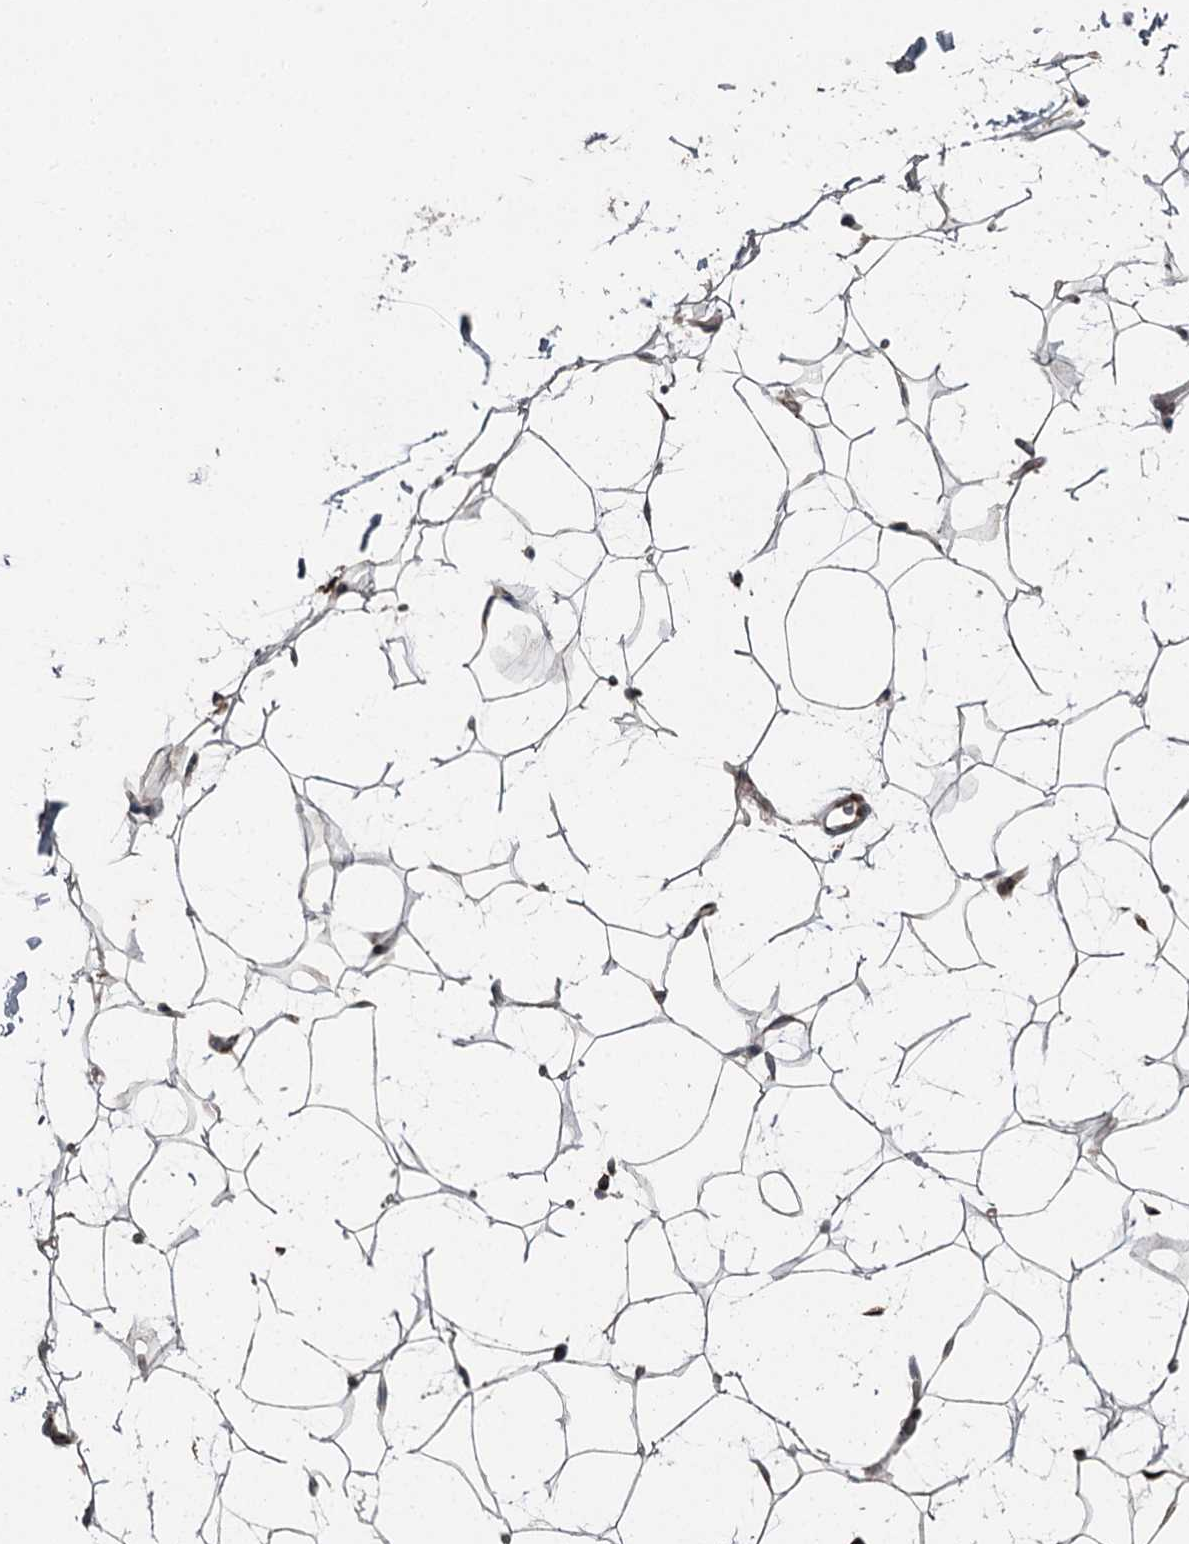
{"staining": {"intensity": "negative", "quantity": "none", "location": "none"}, "tissue": "adipose tissue", "cell_type": "Adipocytes", "image_type": "normal", "snomed": [{"axis": "morphology", "description": "Normal tissue, NOS"}, {"axis": "topography", "description": "Breast"}], "caption": "Immunohistochemistry micrograph of normal adipose tissue: human adipose tissue stained with DAB (3,3'-diaminobenzidine) displays no significant protein positivity in adipocytes.", "gene": "RASSF8", "patient": {"sex": "female", "age": 26}}